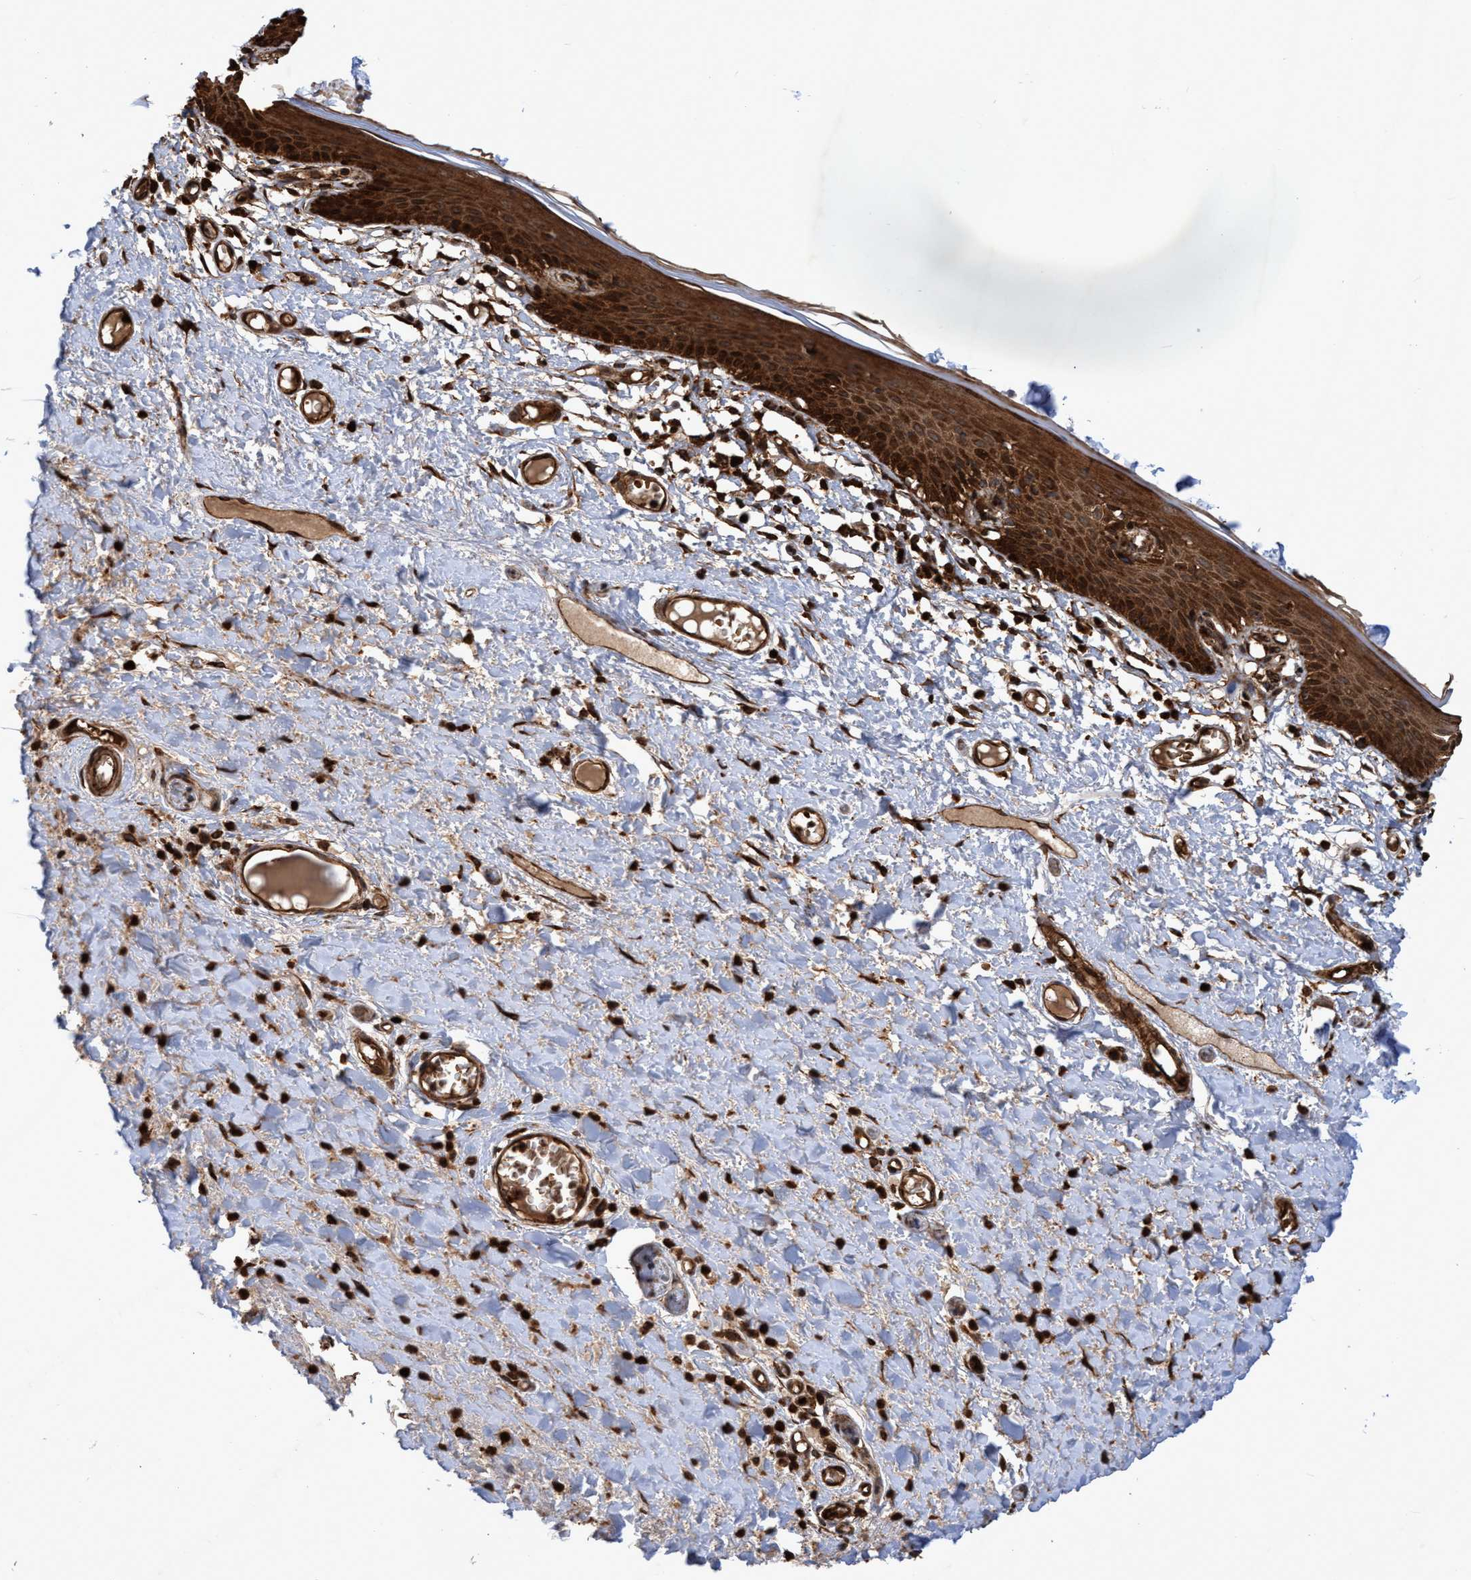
{"staining": {"intensity": "strong", "quantity": ">75%", "location": "cytoplasmic/membranous"}, "tissue": "skin", "cell_type": "Epidermal cells", "image_type": "normal", "snomed": [{"axis": "morphology", "description": "Normal tissue, NOS"}, {"axis": "topography", "description": "Vulva"}], "caption": "A photomicrograph of human skin stained for a protein exhibits strong cytoplasmic/membranous brown staining in epidermal cells. (DAB = brown stain, brightfield microscopy at high magnification).", "gene": "CHMP6", "patient": {"sex": "female", "age": 54}}